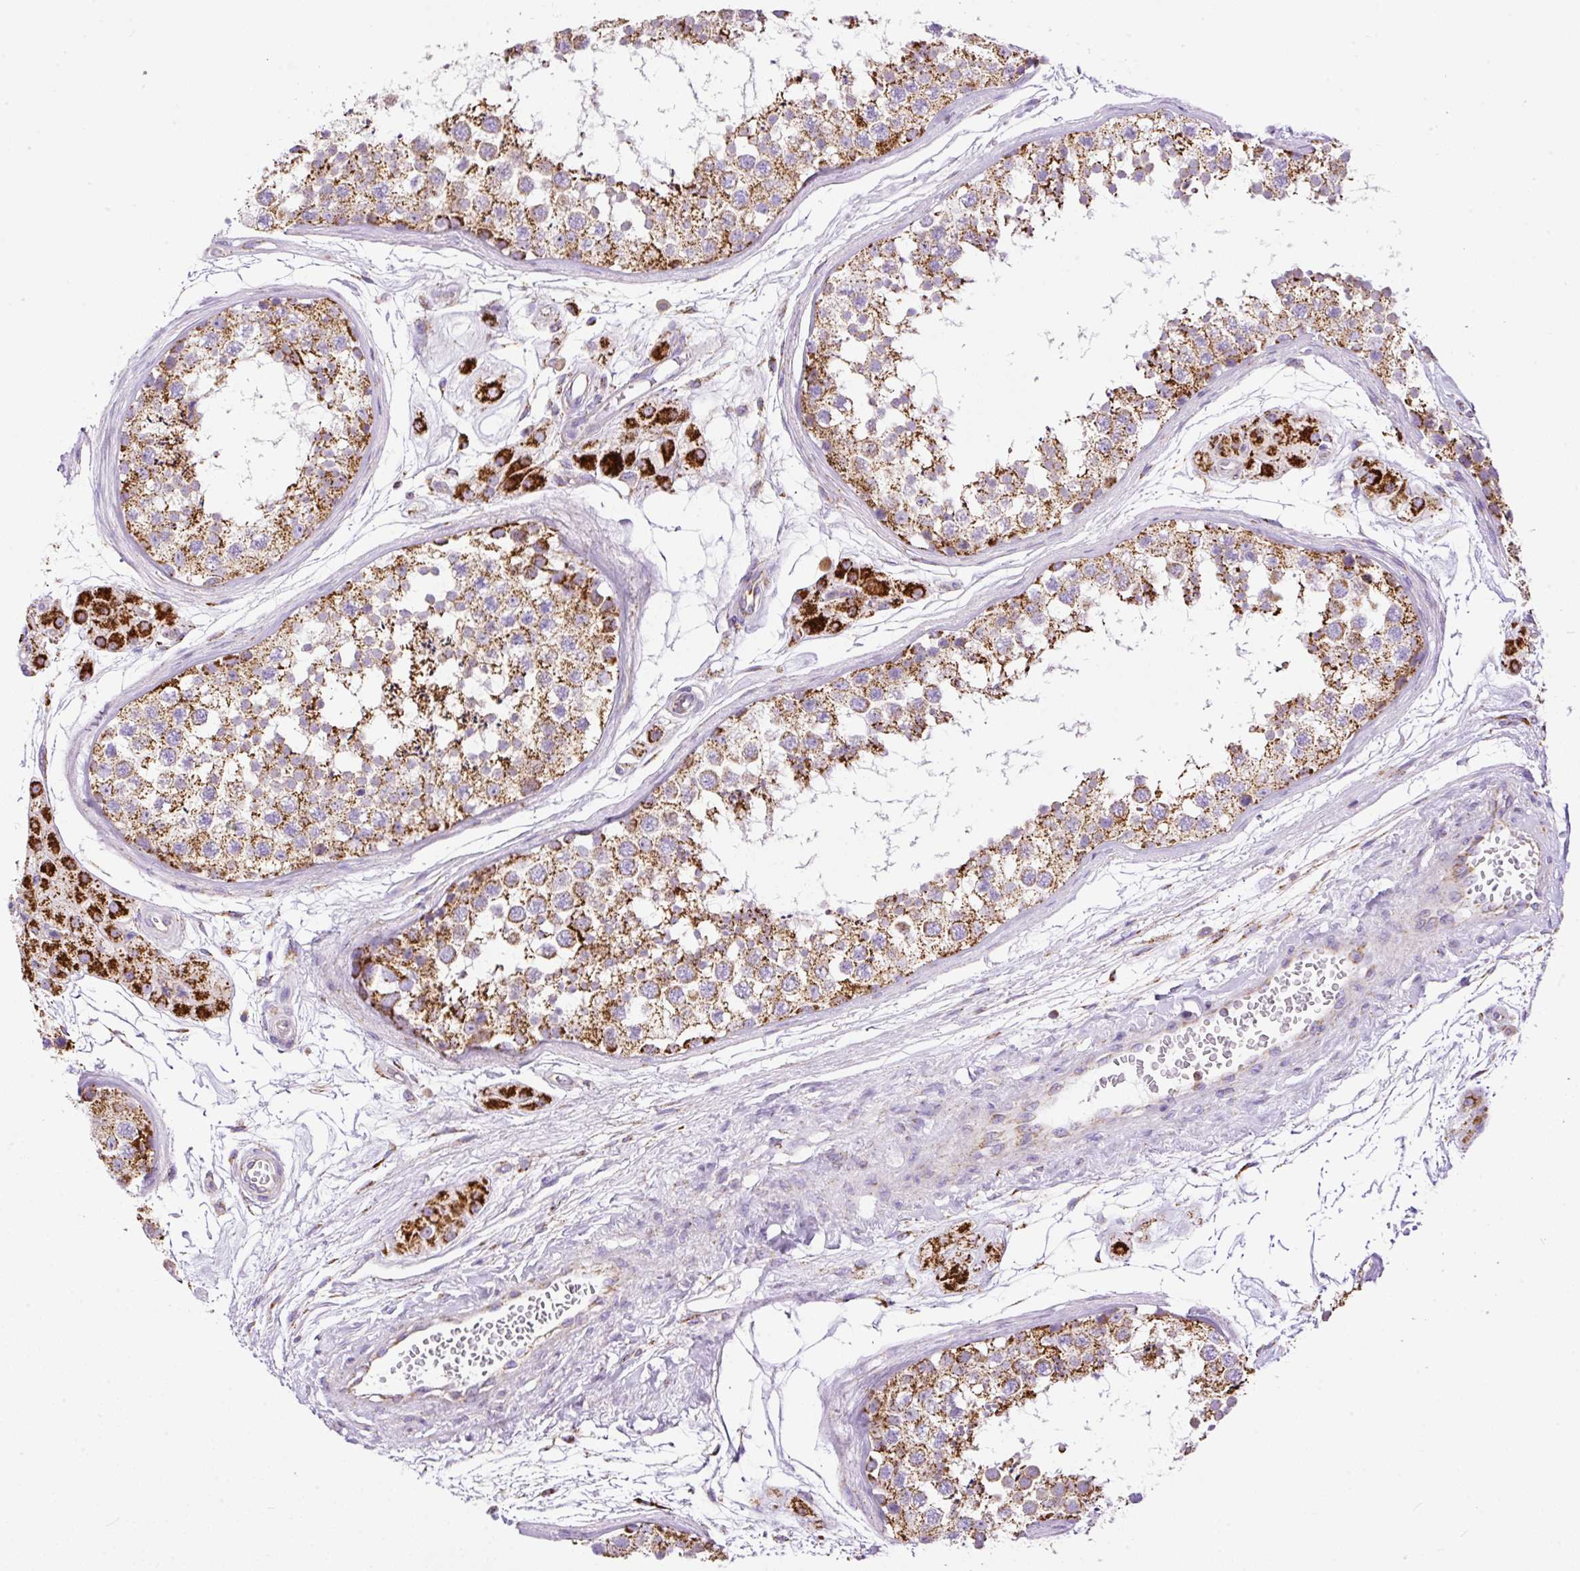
{"staining": {"intensity": "strong", "quantity": ">75%", "location": "cytoplasmic/membranous"}, "tissue": "testis", "cell_type": "Cells in seminiferous ducts", "image_type": "normal", "snomed": [{"axis": "morphology", "description": "Normal tissue, NOS"}, {"axis": "topography", "description": "Testis"}], "caption": "Strong cytoplasmic/membranous positivity for a protein is present in about >75% of cells in seminiferous ducts of normal testis using IHC.", "gene": "NF1", "patient": {"sex": "male", "age": 56}}